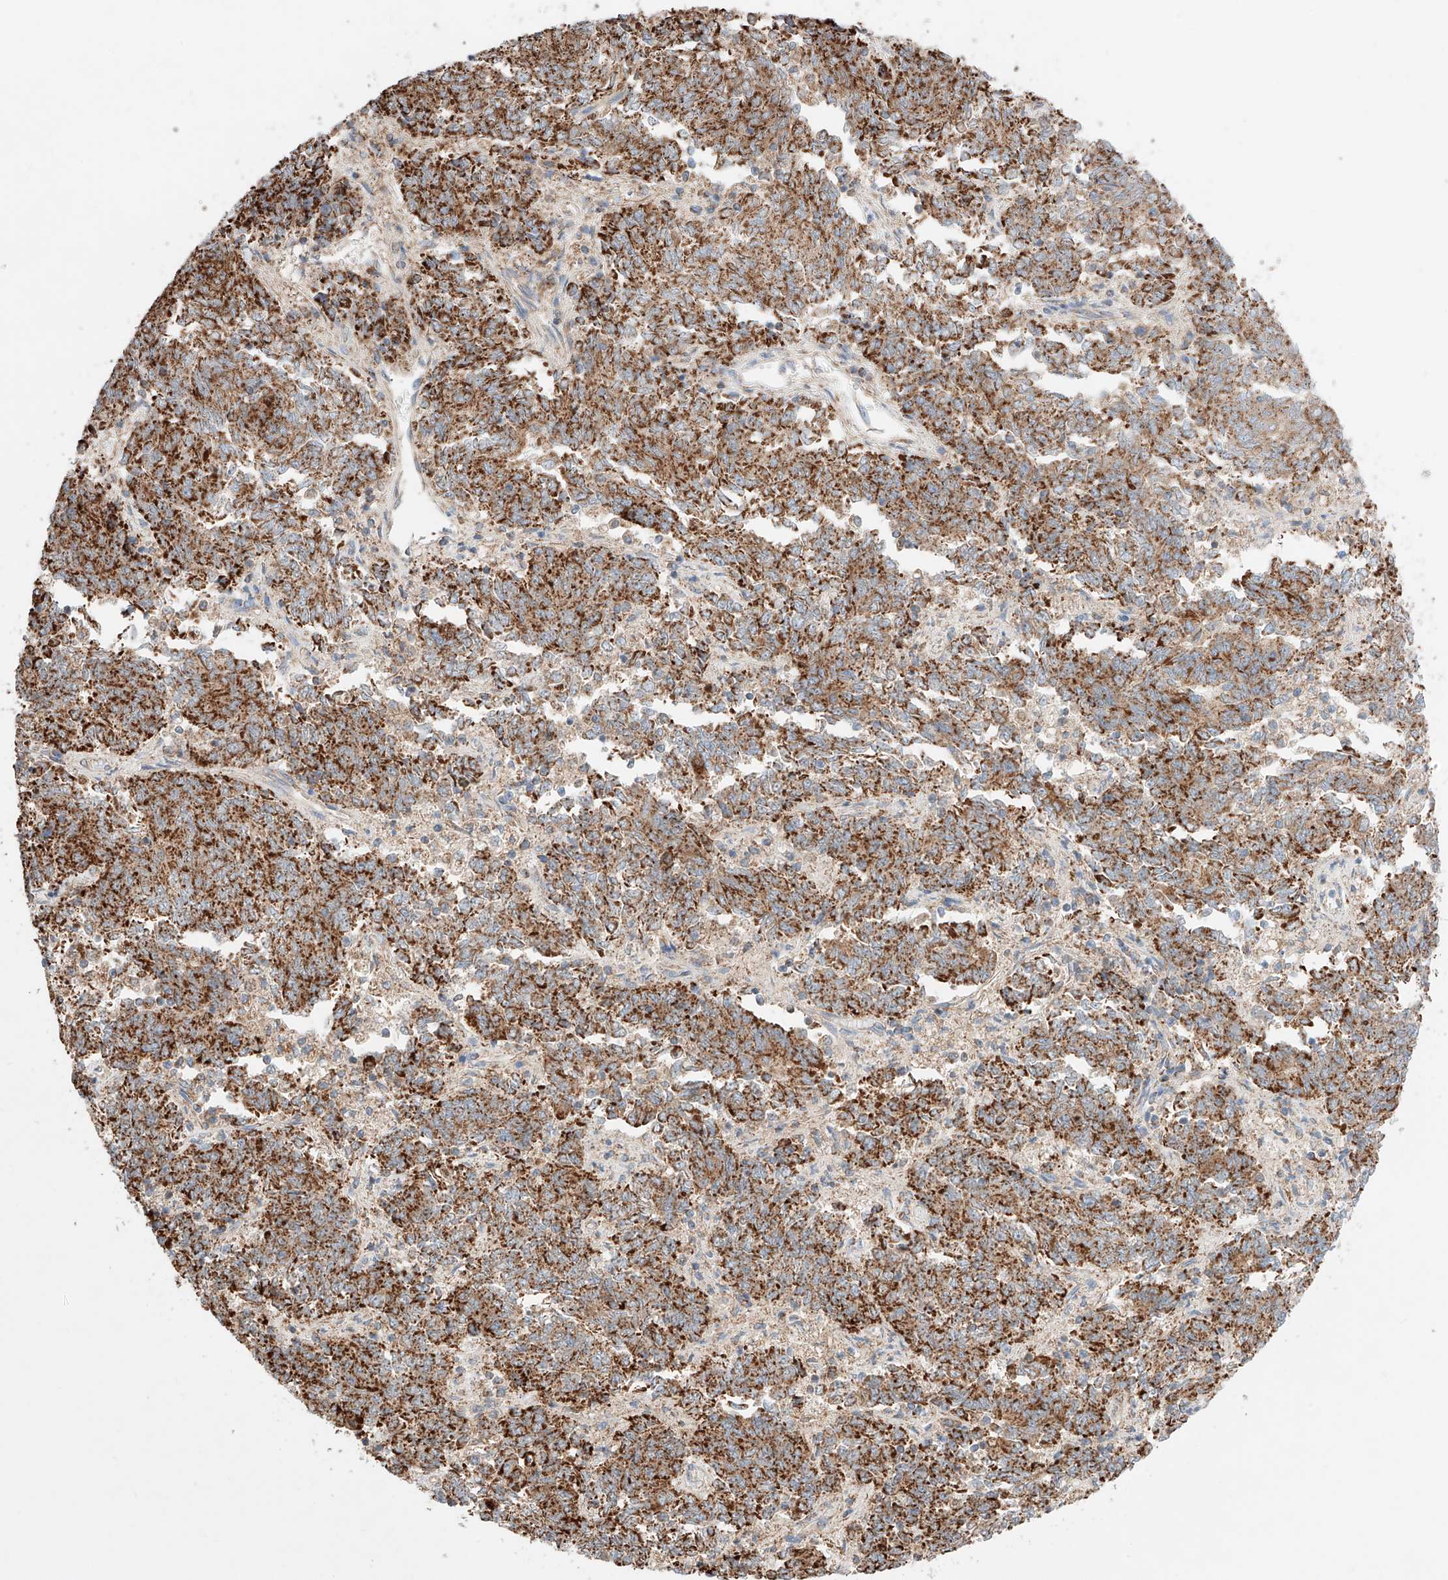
{"staining": {"intensity": "strong", "quantity": ">75%", "location": "cytoplasmic/membranous"}, "tissue": "endometrial cancer", "cell_type": "Tumor cells", "image_type": "cancer", "snomed": [{"axis": "morphology", "description": "Adenocarcinoma, NOS"}, {"axis": "topography", "description": "Endometrium"}], "caption": "Tumor cells show high levels of strong cytoplasmic/membranous expression in about >75% of cells in endometrial cancer.", "gene": "KTI12", "patient": {"sex": "female", "age": 80}}